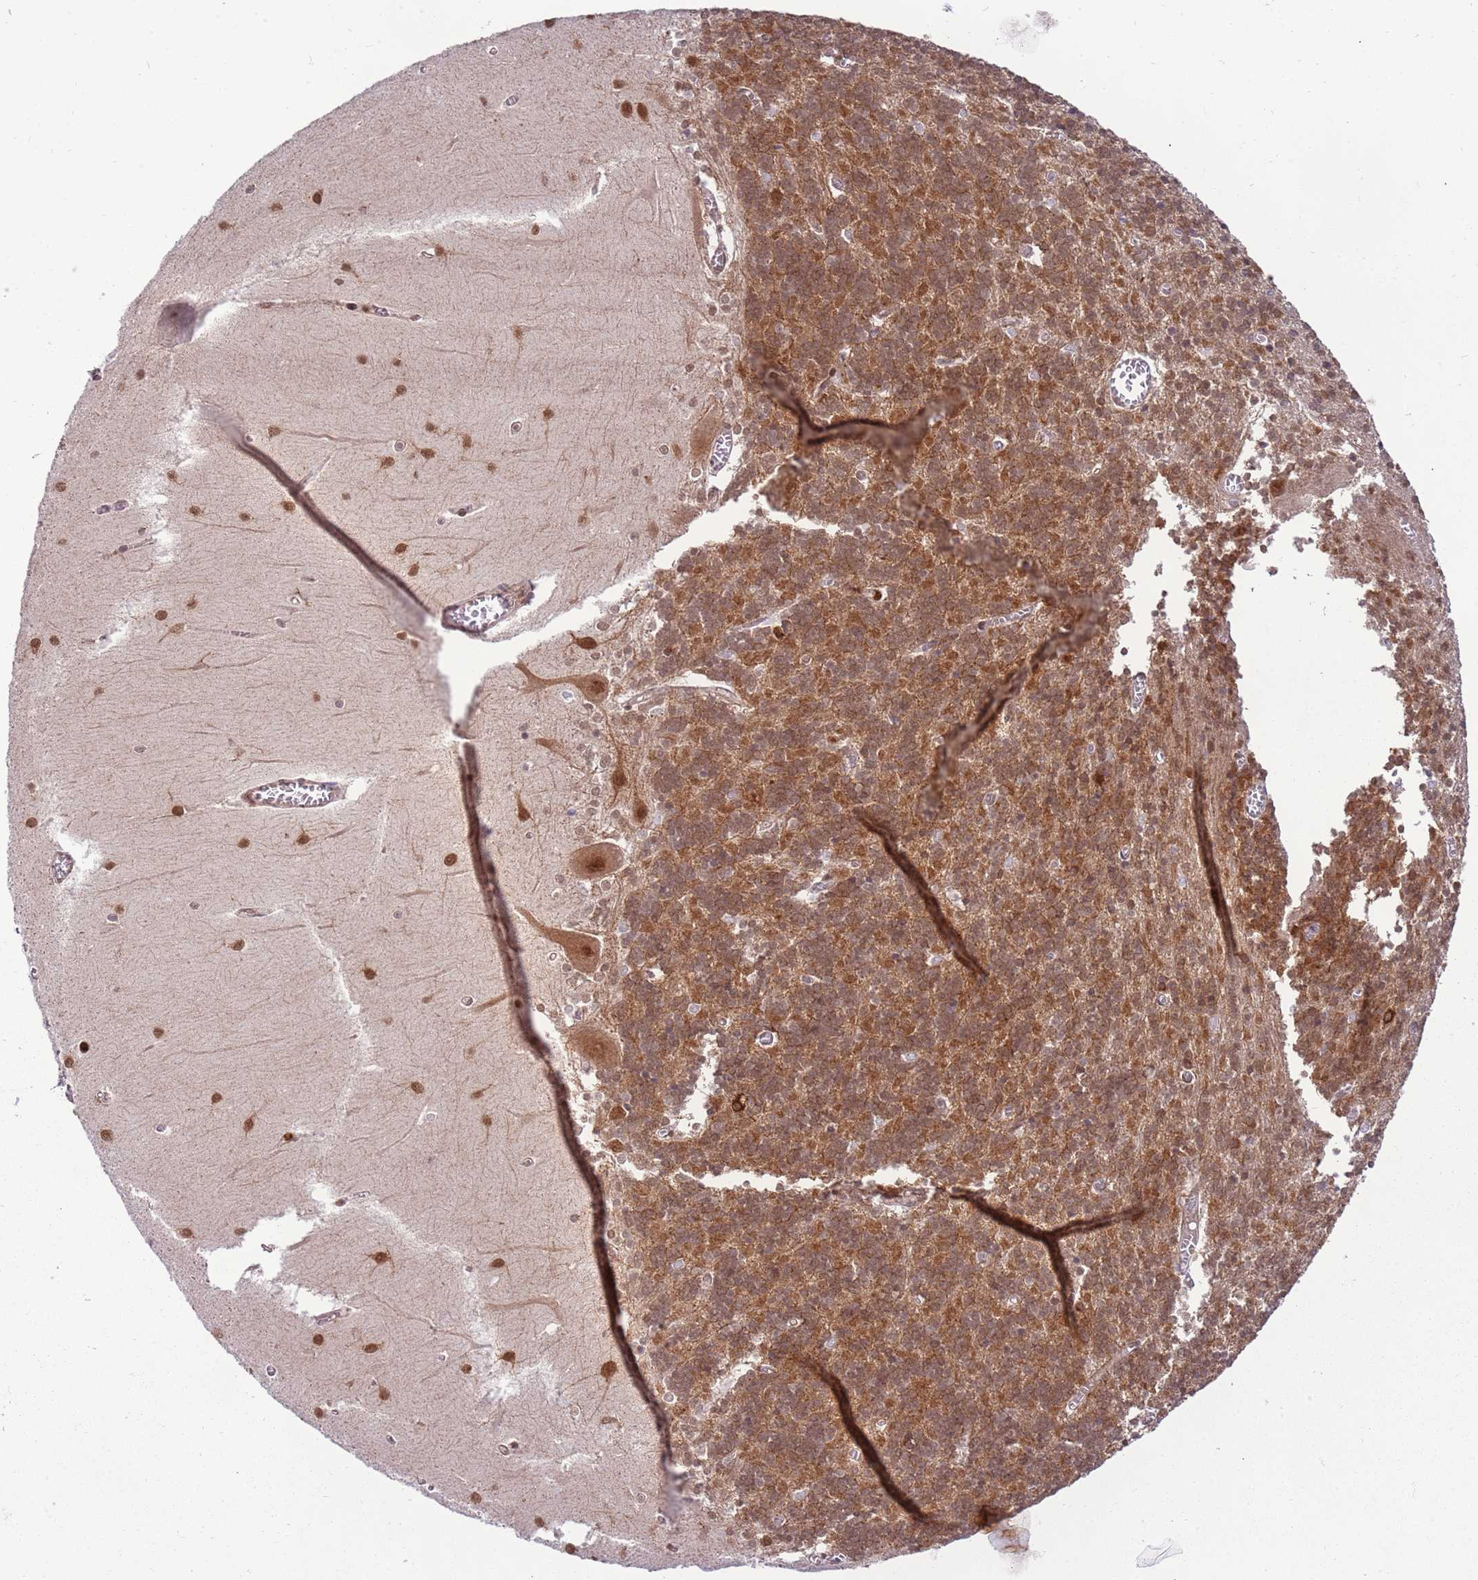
{"staining": {"intensity": "moderate", "quantity": ">75%", "location": "cytoplasmic/membranous,nuclear"}, "tissue": "cerebellum", "cell_type": "Cells in granular layer", "image_type": "normal", "snomed": [{"axis": "morphology", "description": "Normal tissue, NOS"}, {"axis": "topography", "description": "Cerebellum"}], "caption": "Immunohistochemical staining of normal human cerebellum displays moderate cytoplasmic/membranous,nuclear protein positivity in about >75% of cells in granular layer.", "gene": "CEP170", "patient": {"sex": "male", "age": 37}}